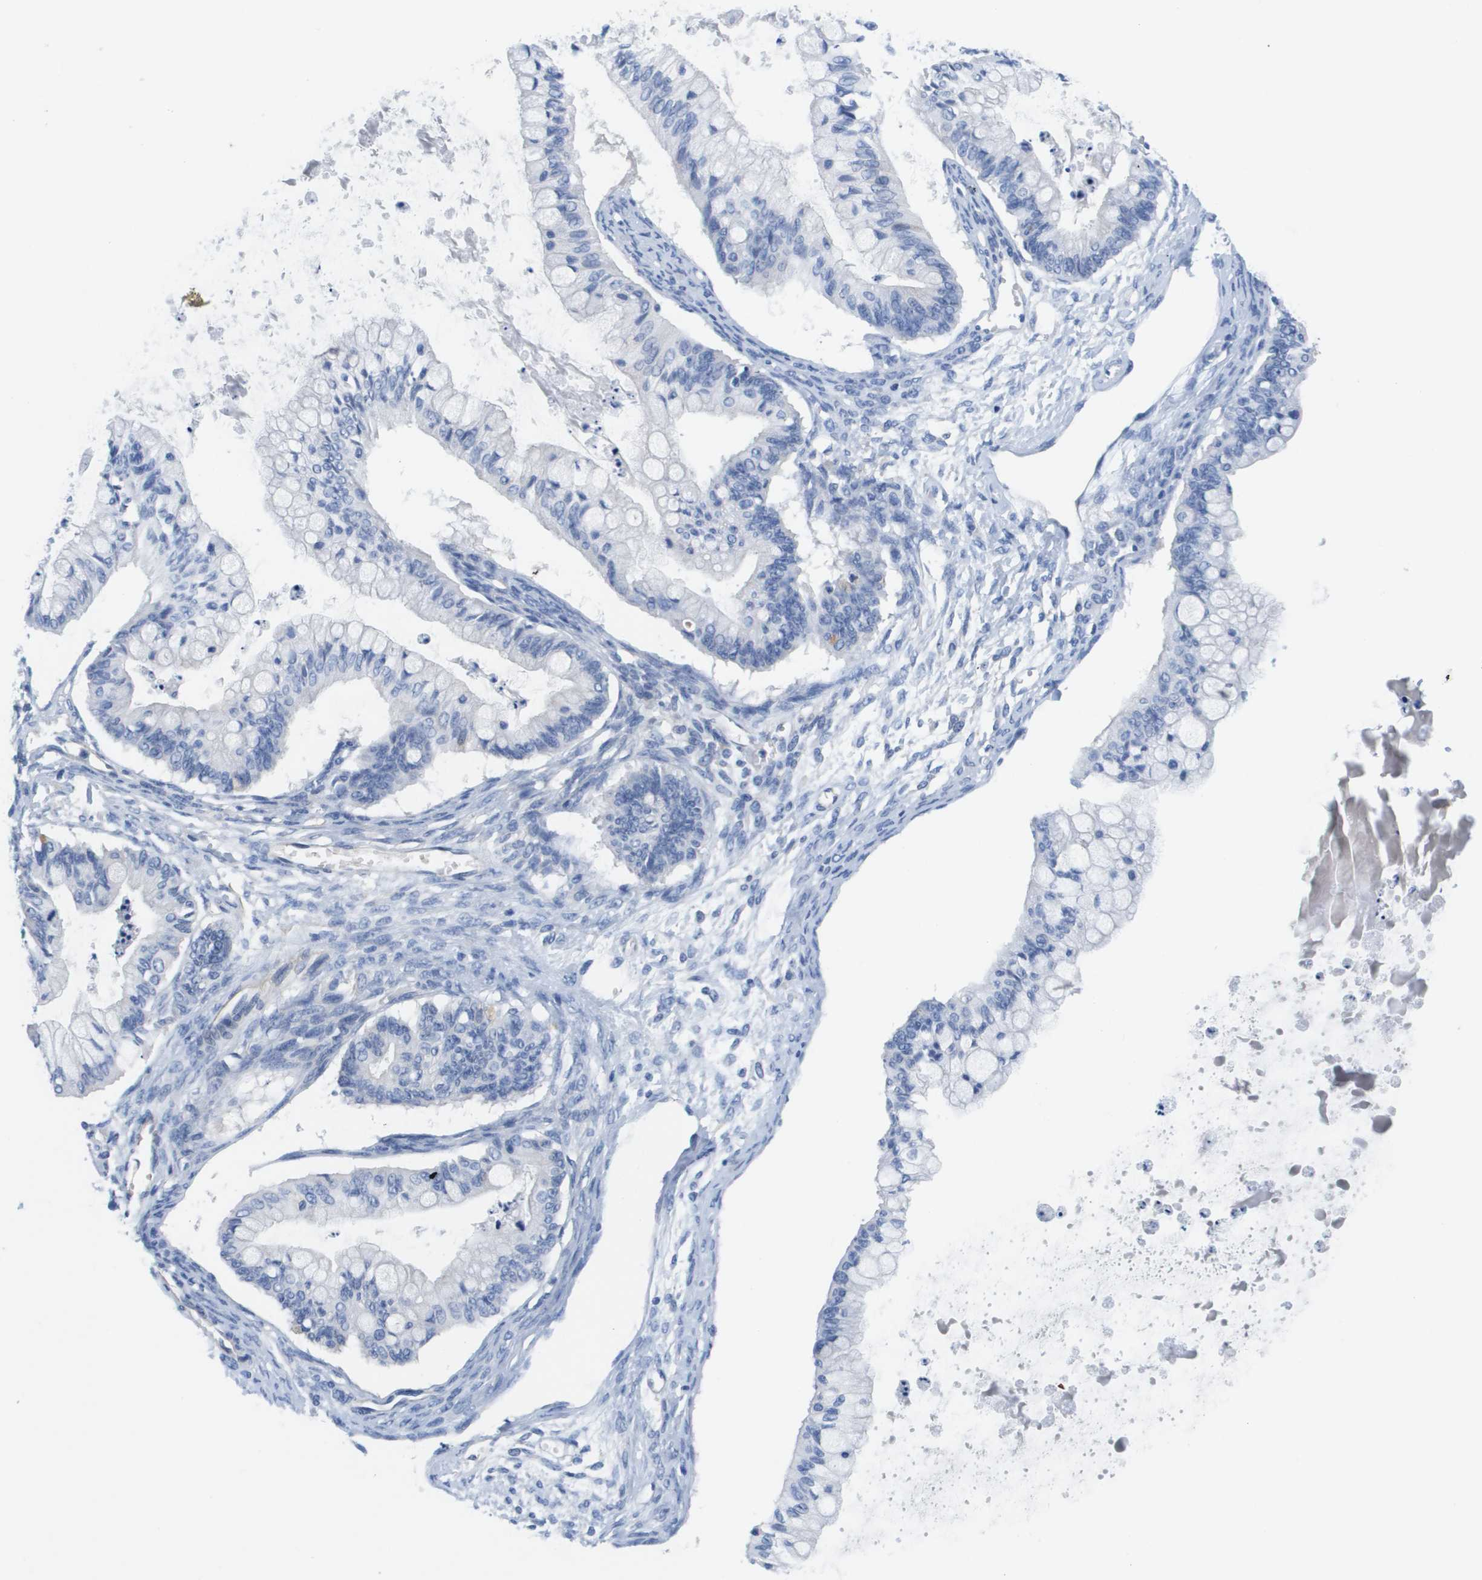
{"staining": {"intensity": "negative", "quantity": "none", "location": "none"}, "tissue": "ovarian cancer", "cell_type": "Tumor cells", "image_type": "cancer", "snomed": [{"axis": "morphology", "description": "Cystadenocarcinoma, mucinous, NOS"}, {"axis": "topography", "description": "Ovary"}], "caption": "DAB immunohistochemical staining of human ovarian cancer exhibits no significant expression in tumor cells. Nuclei are stained in blue.", "gene": "APOA1", "patient": {"sex": "female", "age": 57}}